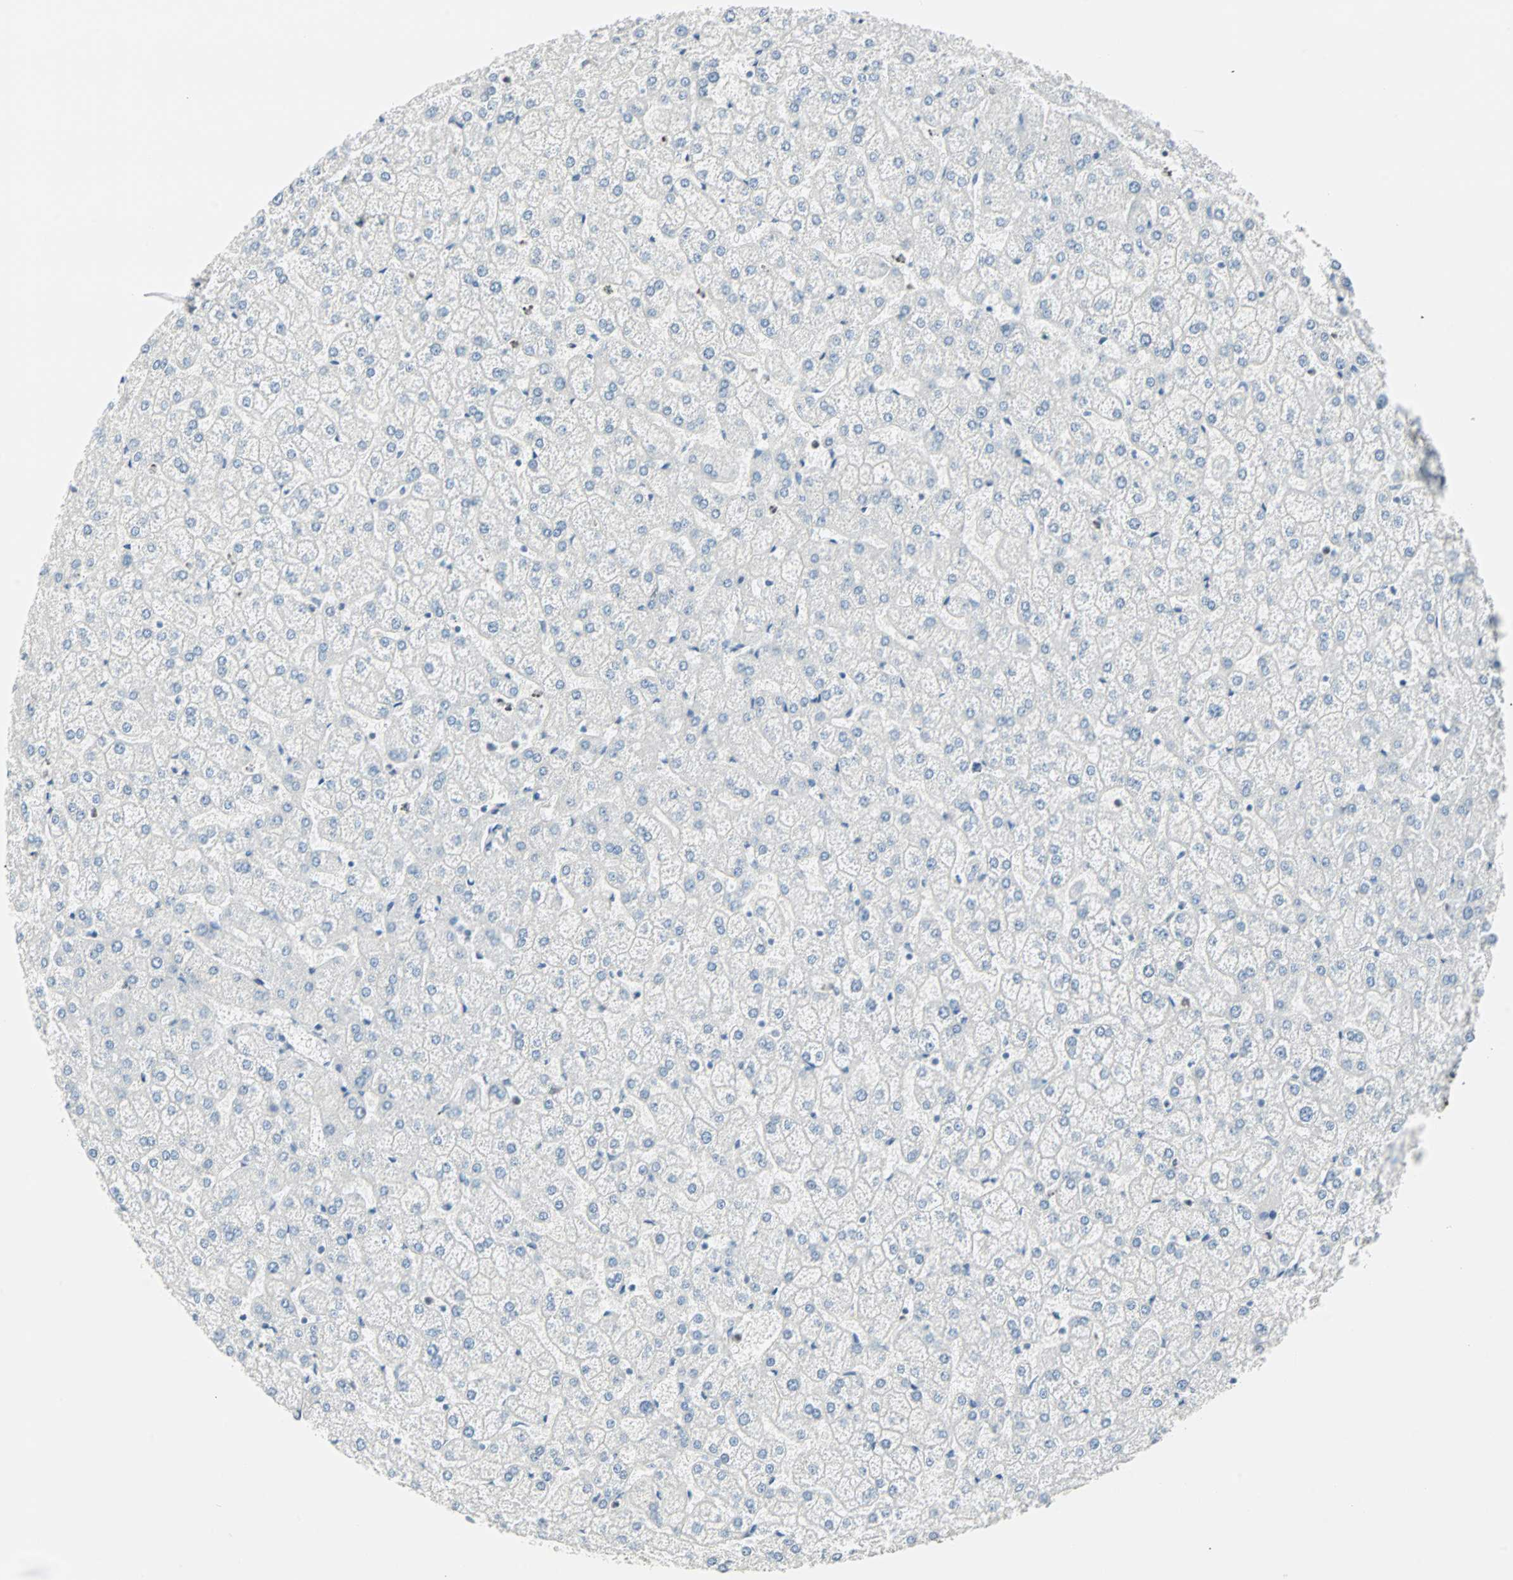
{"staining": {"intensity": "negative", "quantity": "none", "location": "none"}, "tissue": "liver", "cell_type": "Cholangiocytes", "image_type": "normal", "snomed": [{"axis": "morphology", "description": "Normal tissue, NOS"}, {"axis": "topography", "description": "Liver"}], "caption": "An IHC histopathology image of unremarkable liver is shown. There is no staining in cholangiocytes of liver. (Stains: DAB immunohistochemistry (IHC) with hematoxylin counter stain, Microscopy: brightfield microscopy at high magnification).", "gene": "MLLT10", "patient": {"sex": "female", "age": 32}}